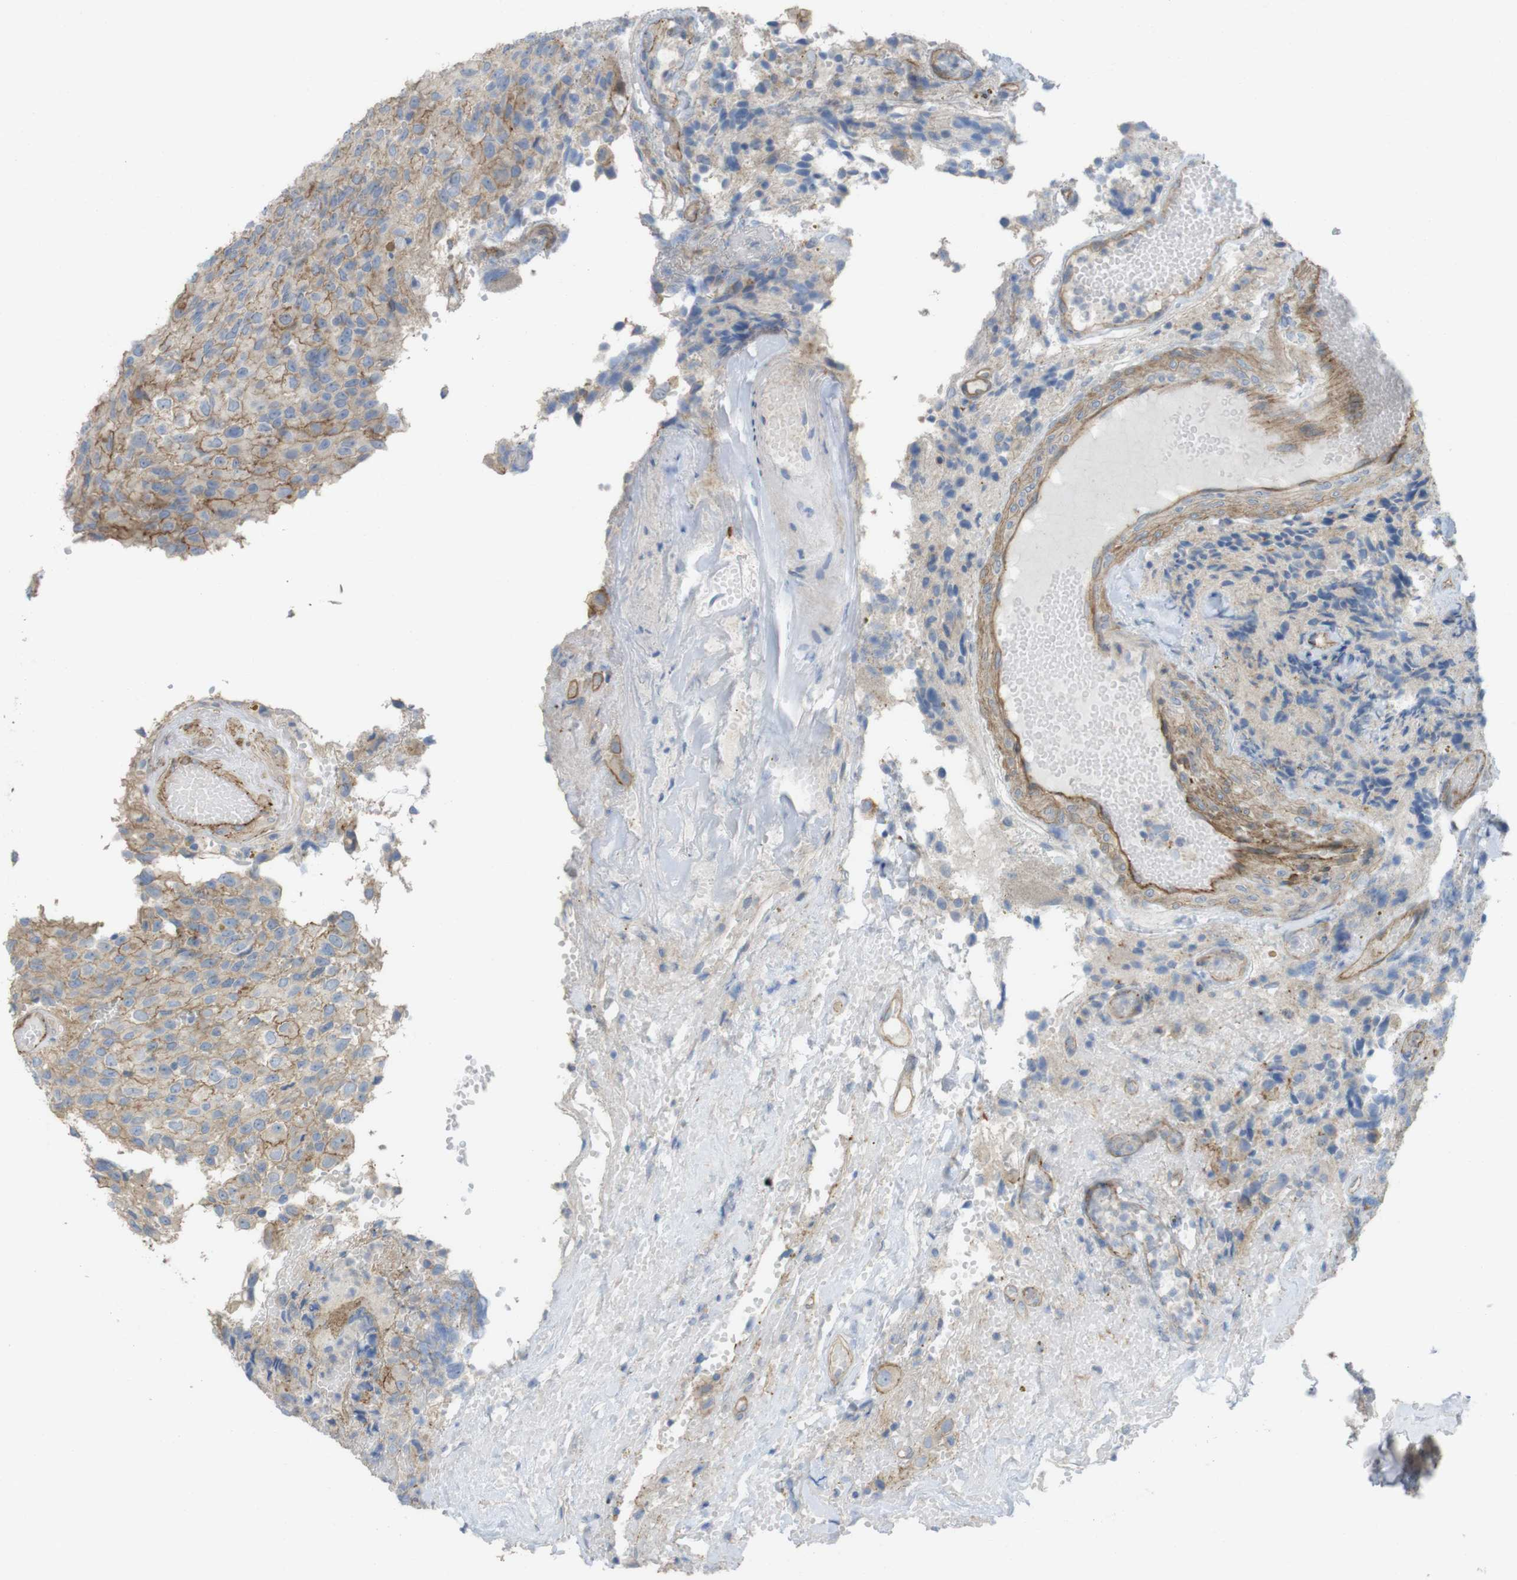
{"staining": {"intensity": "moderate", "quantity": "25%-75%", "location": "cytoplasmic/membranous"}, "tissue": "glioma", "cell_type": "Tumor cells", "image_type": "cancer", "snomed": [{"axis": "morphology", "description": "Glioma, malignant, High grade"}, {"axis": "topography", "description": "Brain"}], "caption": "Immunohistochemistry image of neoplastic tissue: malignant high-grade glioma stained using immunohistochemistry (IHC) demonstrates medium levels of moderate protein expression localized specifically in the cytoplasmic/membranous of tumor cells, appearing as a cytoplasmic/membranous brown color.", "gene": "PREX2", "patient": {"sex": "male", "age": 32}}